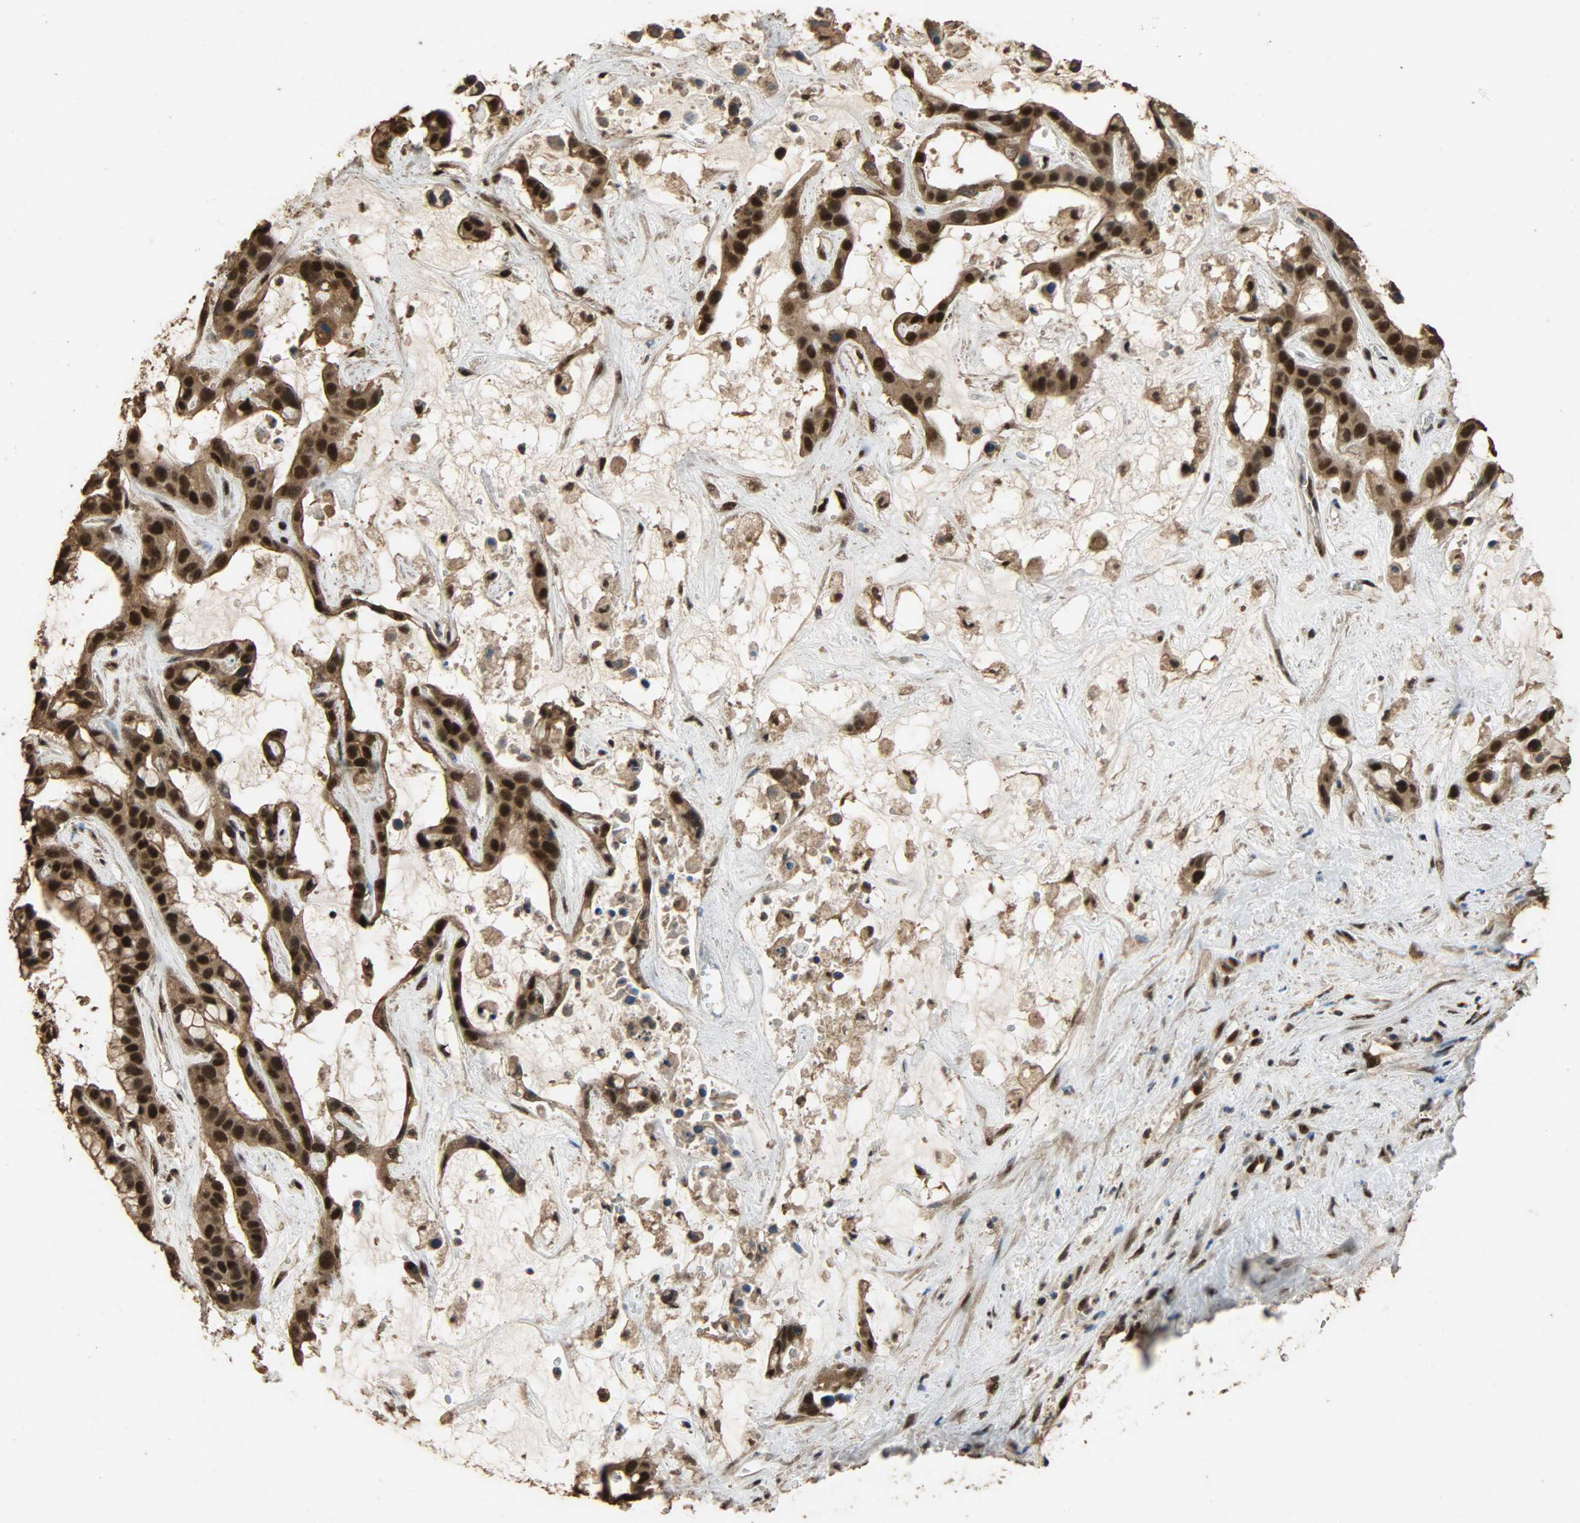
{"staining": {"intensity": "strong", "quantity": ">75%", "location": "cytoplasmic/membranous,nuclear"}, "tissue": "liver cancer", "cell_type": "Tumor cells", "image_type": "cancer", "snomed": [{"axis": "morphology", "description": "Cholangiocarcinoma"}, {"axis": "topography", "description": "Liver"}], "caption": "Brown immunohistochemical staining in human liver cancer (cholangiocarcinoma) demonstrates strong cytoplasmic/membranous and nuclear positivity in approximately >75% of tumor cells.", "gene": "CCNT2", "patient": {"sex": "female", "age": 65}}